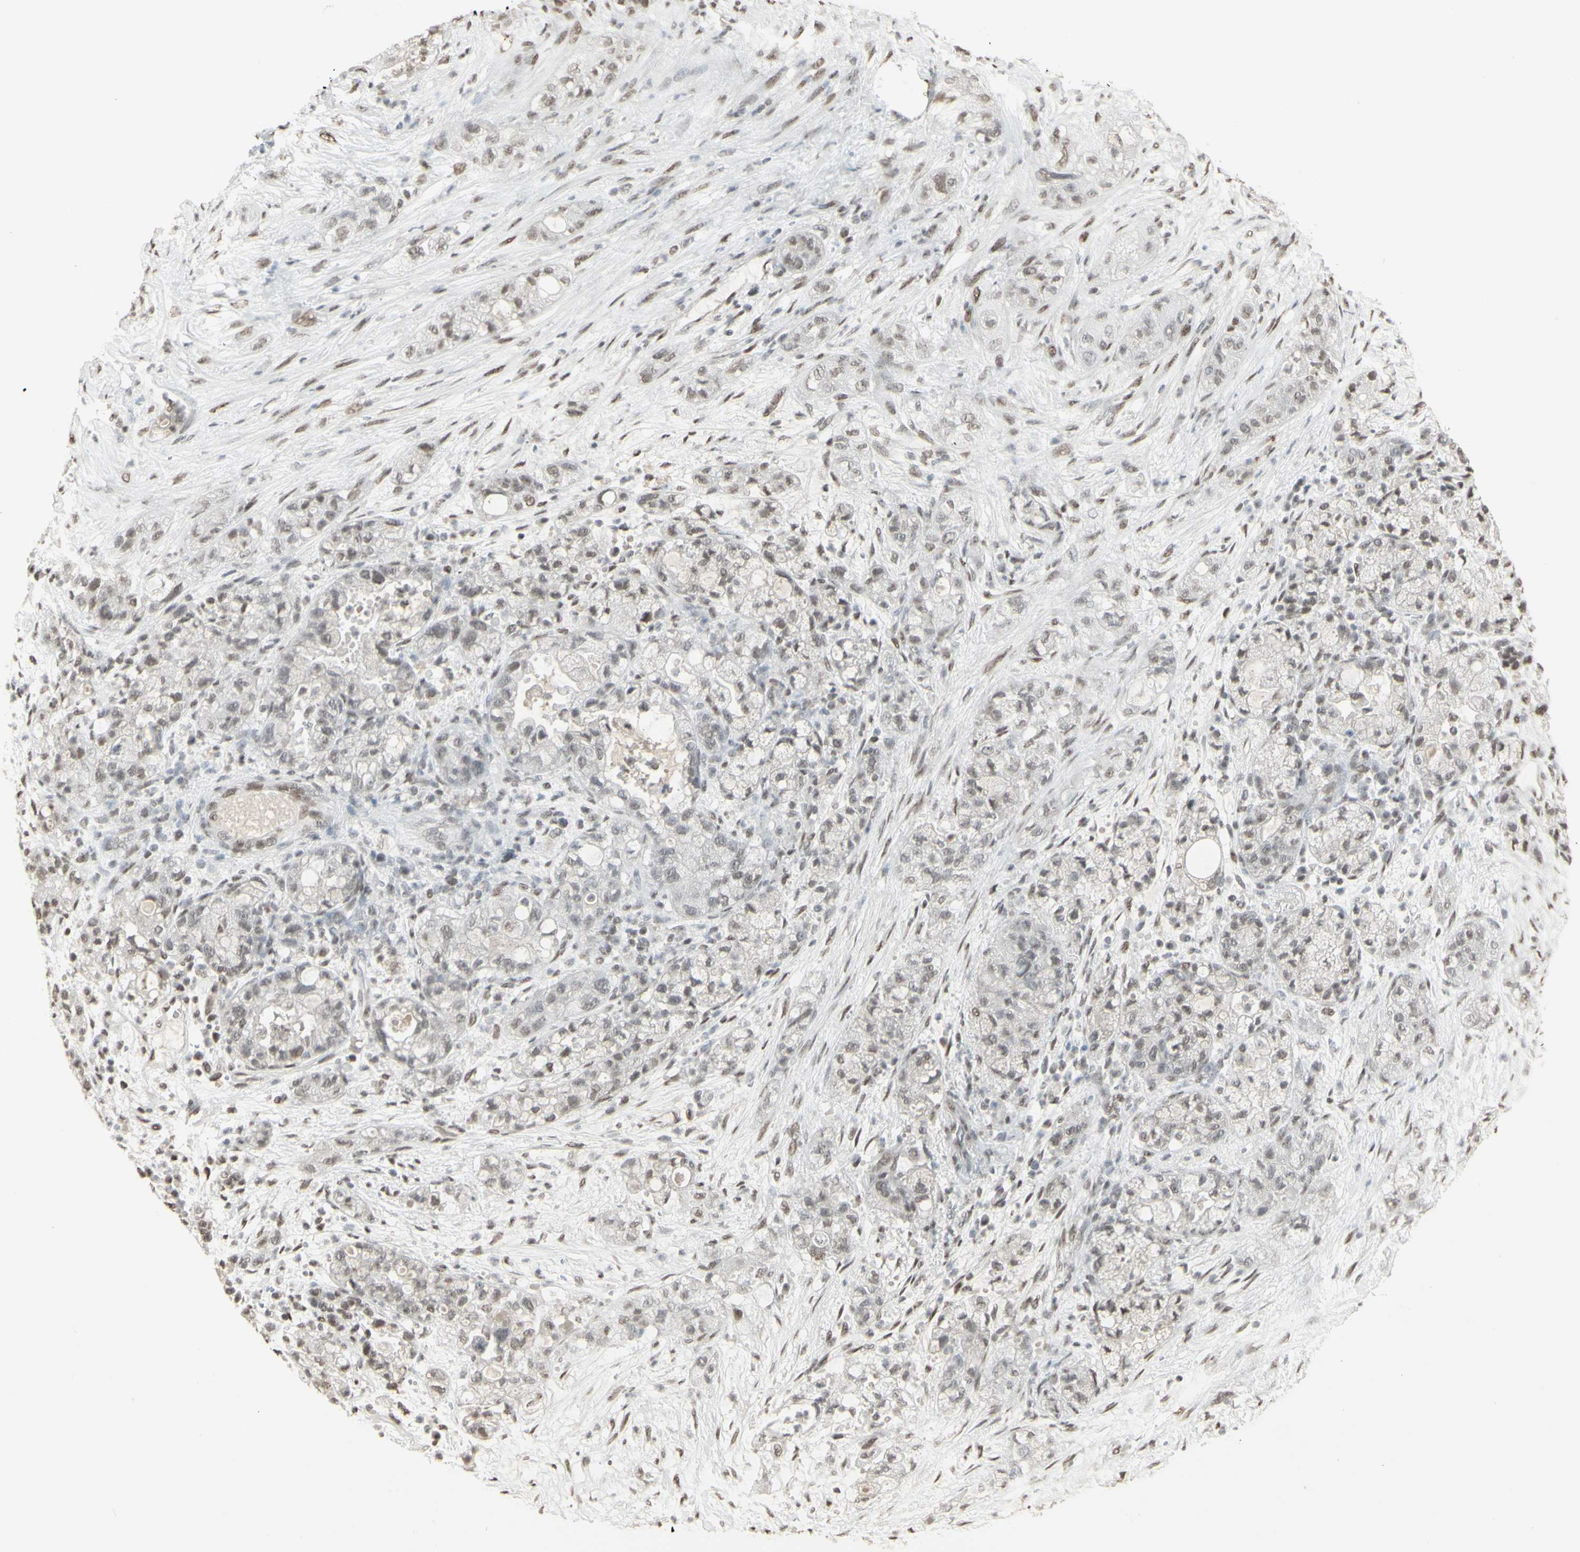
{"staining": {"intensity": "weak", "quantity": ">75%", "location": "nuclear"}, "tissue": "pancreatic cancer", "cell_type": "Tumor cells", "image_type": "cancer", "snomed": [{"axis": "morphology", "description": "Adenocarcinoma, NOS"}, {"axis": "topography", "description": "Pancreas"}], "caption": "A brown stain labels weak nuclear expression of a protein in pancreatic cancer (adenocarcinoma) tumor cells. Ihc stains the protein in brown and the nuclei are stained blue.", "gene": "TRIM28", "patient": {"sex": "female", "age": 78}}